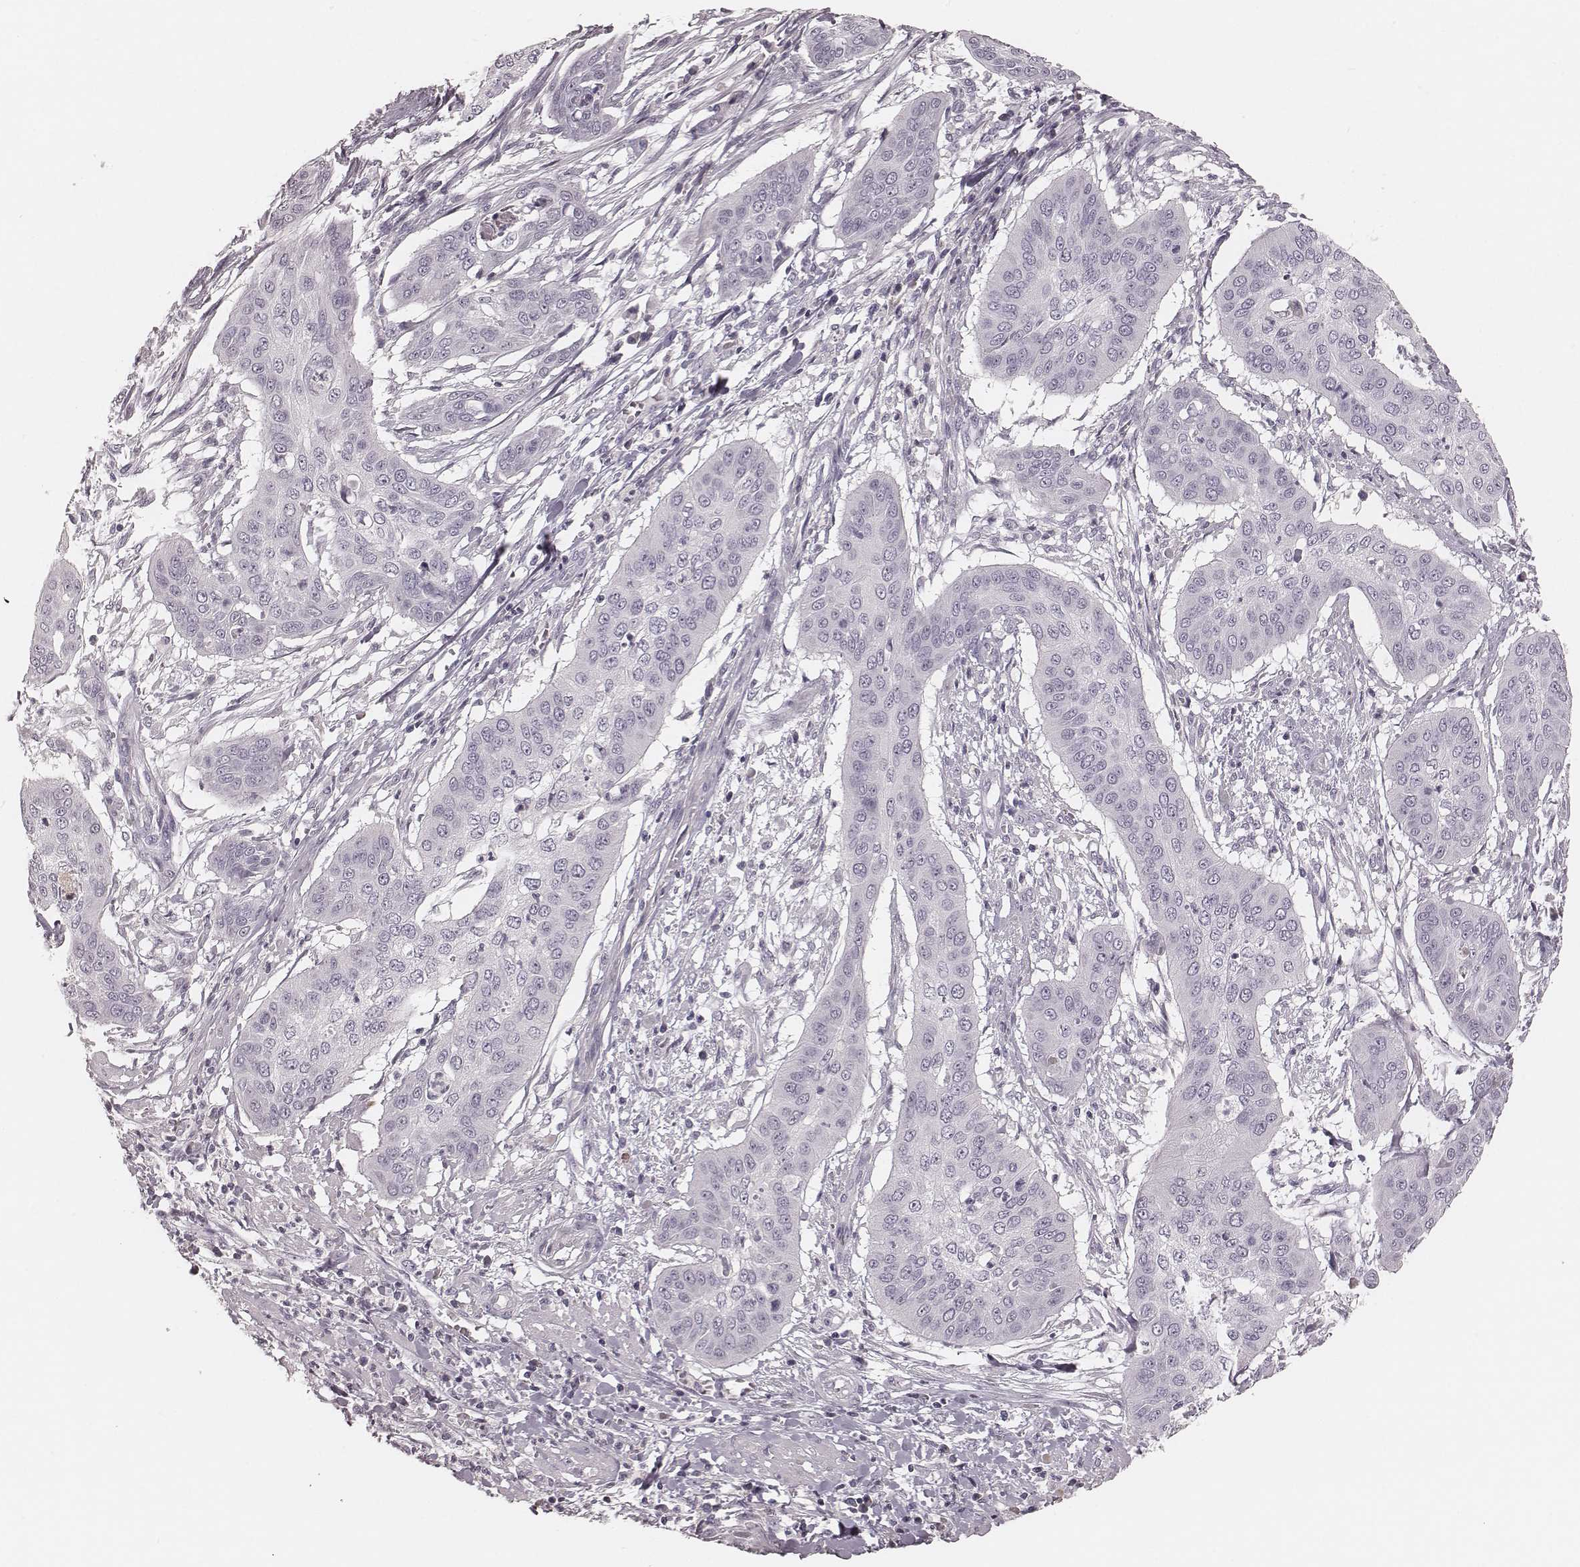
{"staining": {"intensity": "negative", "quantity": "none", "location": "none"}, "tissue": "cervical cancer", "cell_type": "Tumor cells", "image_type": "cancer", "snomed": [{"axis": "morphology", "description": "Squamous cell carcinoma, NOS"}, {"axis": "topography", "description": "Cervix"}], "caption": "Immunohistochemistry histopathology image of human cervical cancer stained for a protein (brown), which exhibits no expression in tumor cells.", "gene": "SMIM24", "patient": {"sex": "female", "age": 39}}